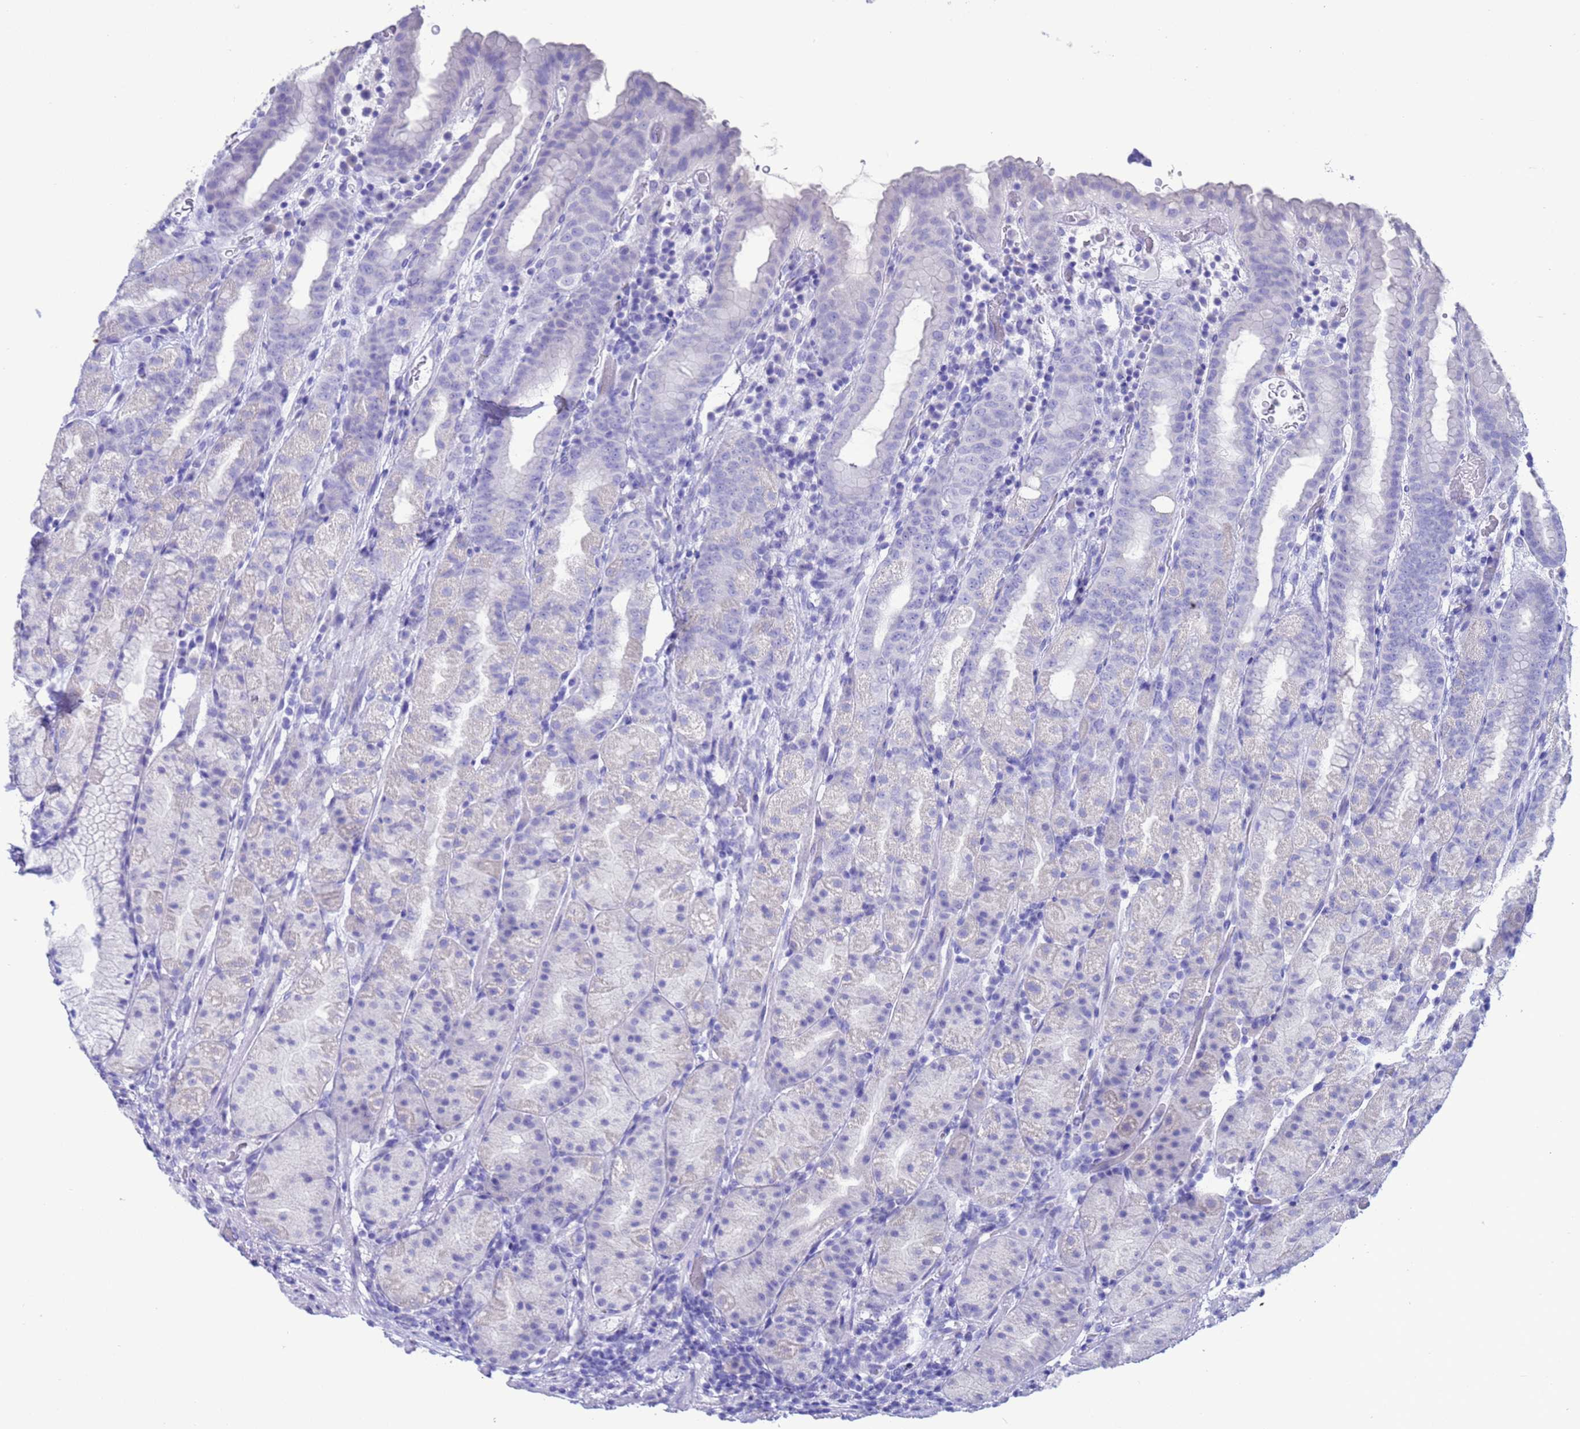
{"staining": {"intensity": "negative", "quantity": "none", "location": "none"}, "tissue": "stomach", "cell_type": "Glandular cells", "image_type": "normal", "snomed": [{"axis": "morphology", "description": "Normal tissue, NOS"}, {"axis": "topography", "description": "Stomach, upper"}, {"axis": "topography", "description": "Stomach, lower"}, {"axis": "topography", "description": "Small intestine"}], "caption": "This histopathology image is of unremarkable stomach stained with immunohistochemistry (IHC) to label a protein in brown with the nuclei are counter-stained blue. There is no staining in glandular cells.", "gene": "GSTM1", "patient": {"sex": "male", "age": 68}}